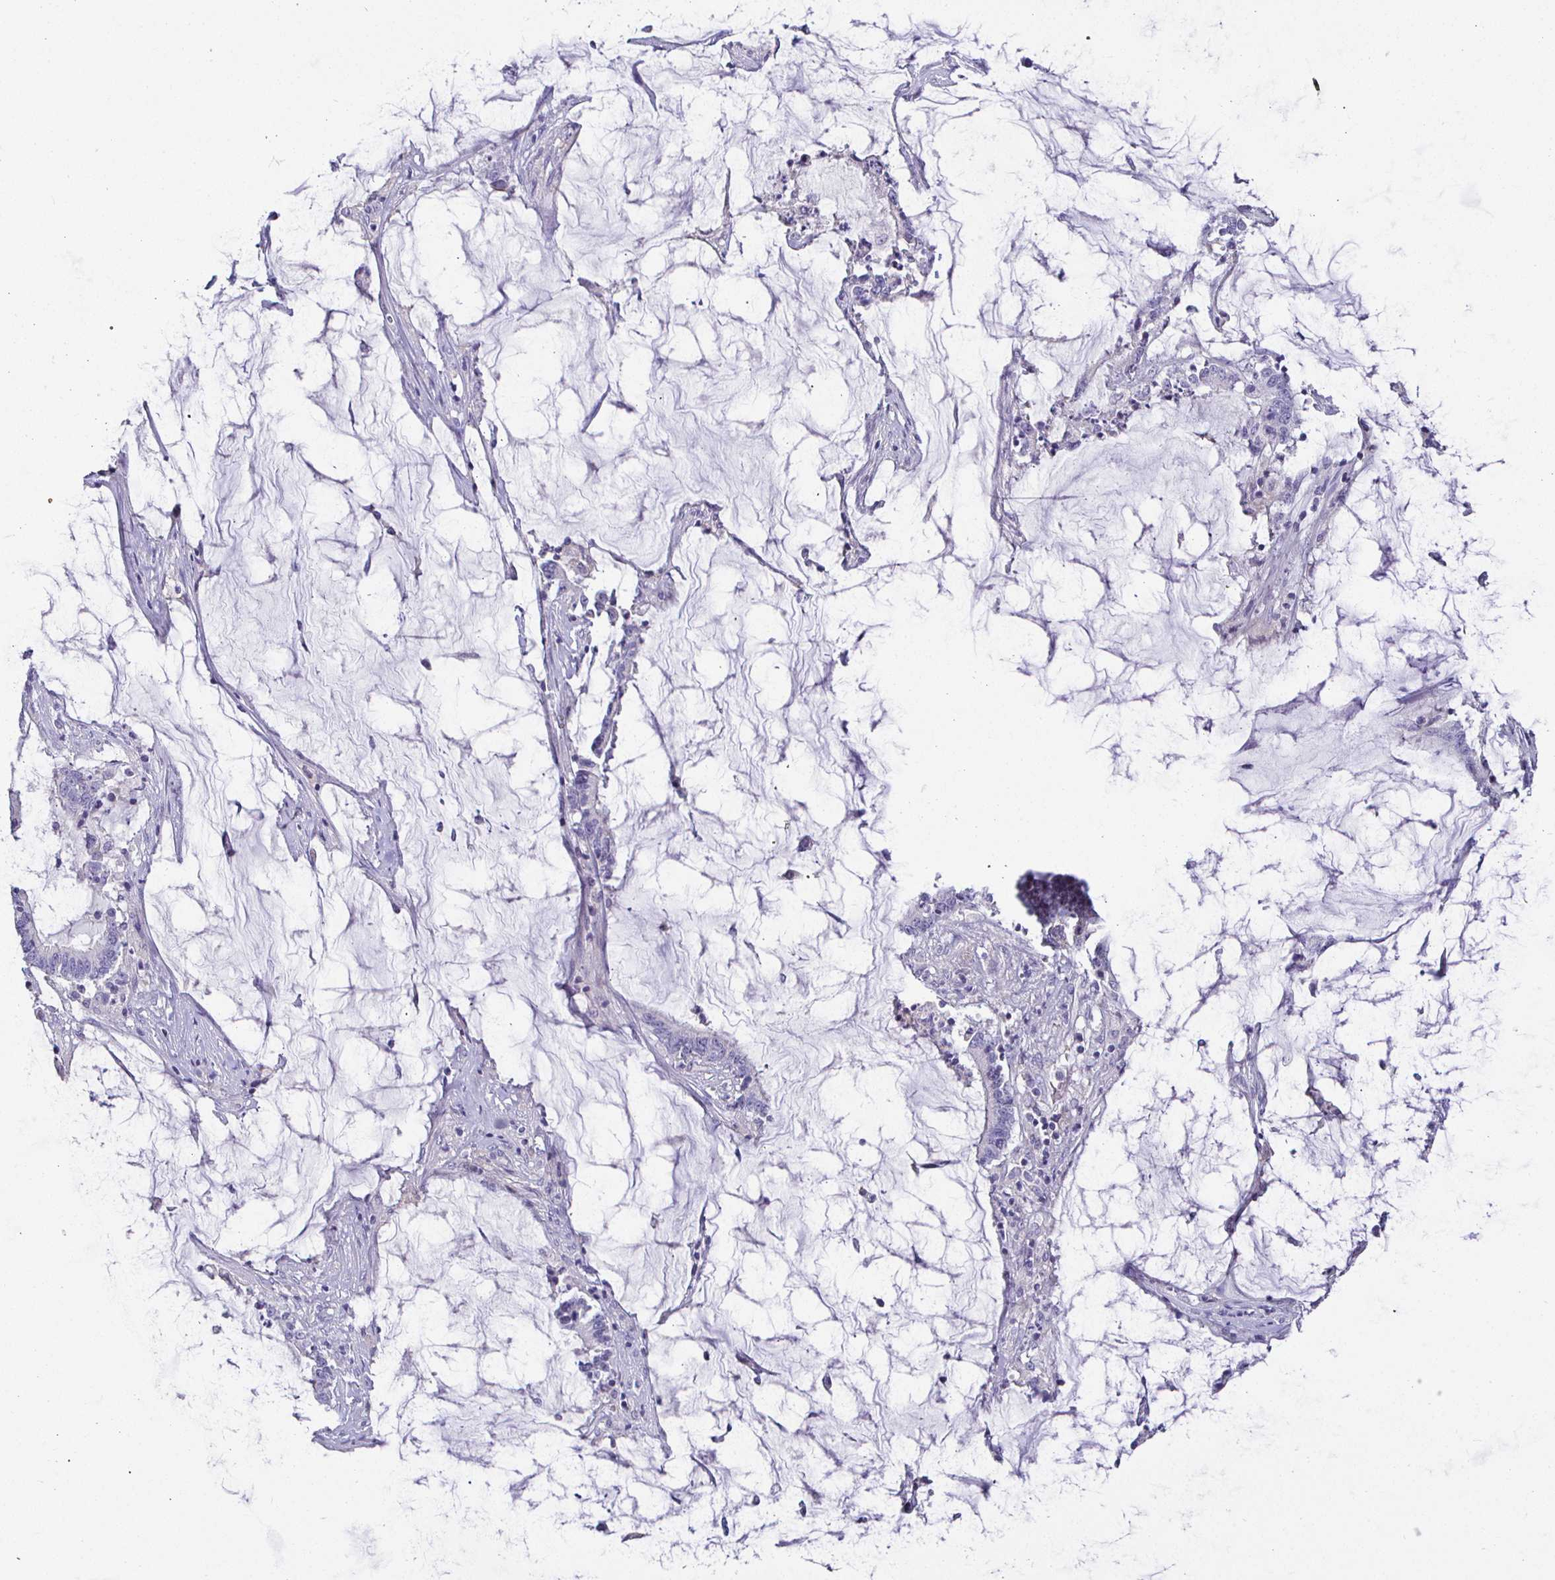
{"staining": {"intensity": "negative", "quantity": "none", "location": "none"}, "tissue": "stomach cancer", "cell_type": "Tumor cells", "image_type": "cancer", "snomed": [{"axis": "morphology", "description": "Adenocarcinoma, NOS"}, {"axis": "topography", "description": "Stomach, upper"}], "caption": "Immunohistochemical staining of human stomach adenocarcinoma exhibits no significant expression in tumor cells.", "gene": "SIRPA", "patient": {"sex": "male", "age": 68}}